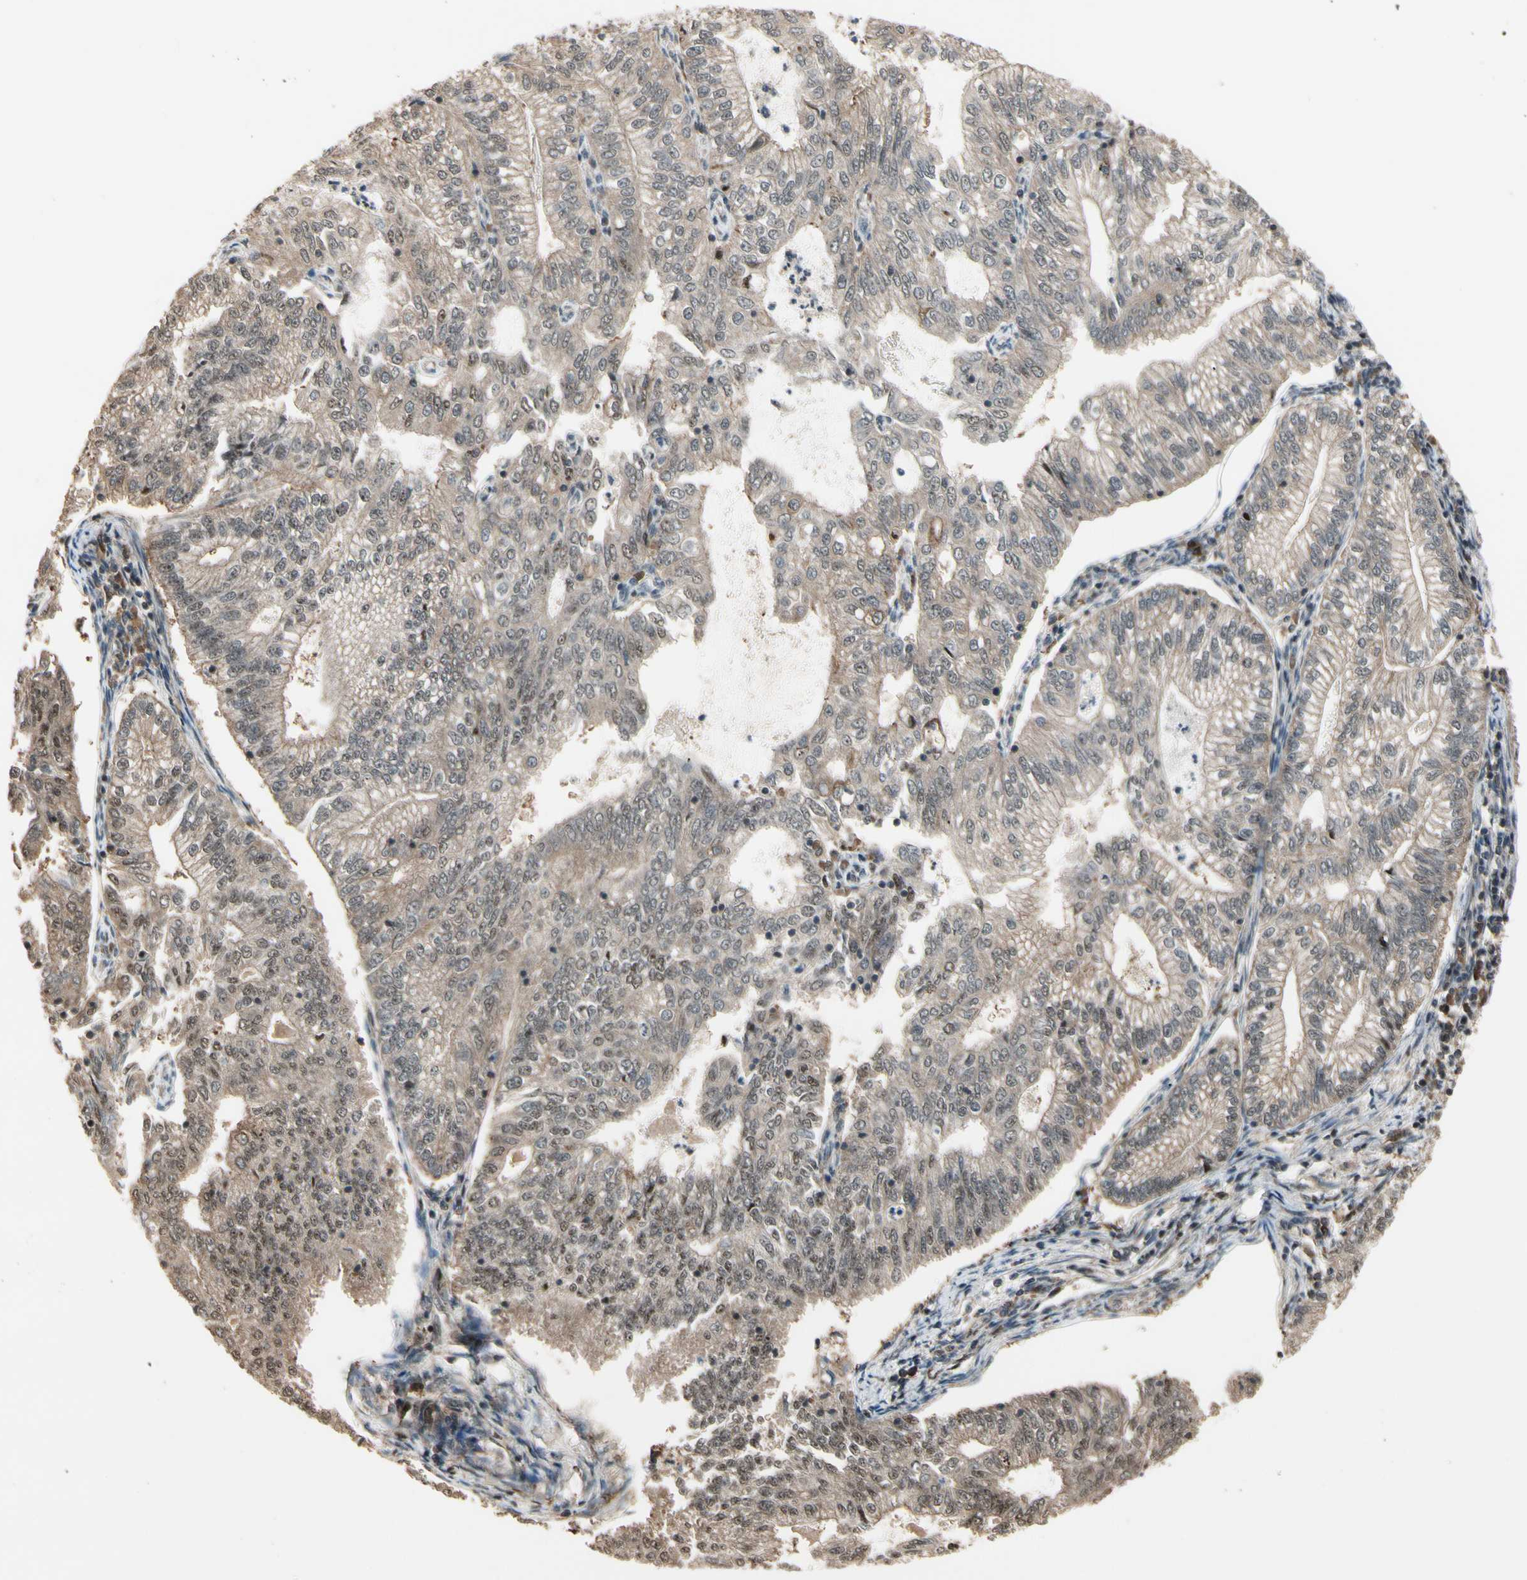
{"staining": {"intensity": "weak", "quantity": ">75%", "location": "cytoplasmic/membranous"}, "tissue": "endometrial cancer", "cell_type": "Tumor cells", "image_type": "cancer", "snomed": [{"axis": "morphology", "description": "Adenocarcinoma, NOS"}, {"axis": "topography", "description": "Endometrium"}], "caption": "Protein expression analysis of endometrial cancer shows weak cytoplasmic/membranous staining in approximately >75% of tumor cells. The staining was performed using DAB to visualize the protein expression in brown, while the nuclei were stained in blue with hematoxylin (Magnification: 20x).", "gene": "CSF1R", "patient": {"sex": "female", "age": 69}}